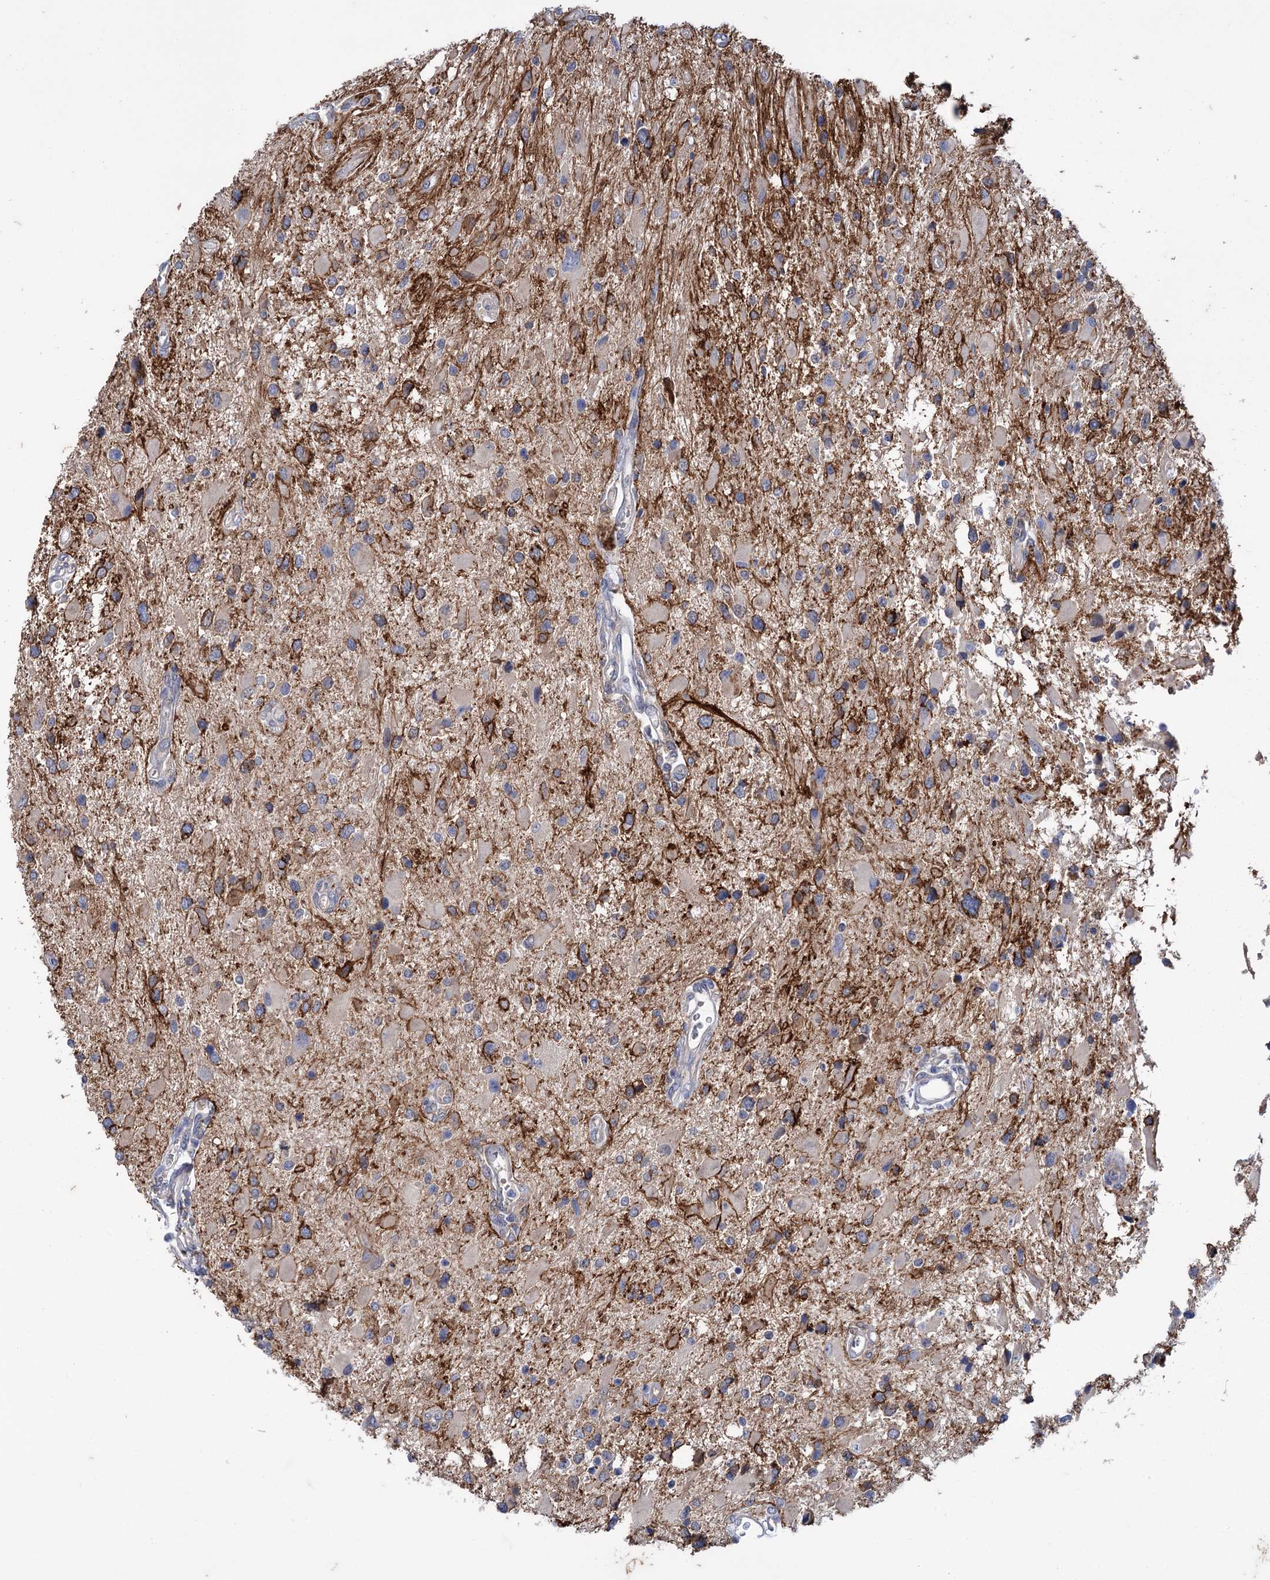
{"staining": {"intensity": "moderate", "quantity": "<25%", "location": "cytoplasmic/membranous"}, "tissue": "glioma", "cell_type": "Tumor cells", "image_type": "cancer", "snomed": [{"axis": "morphology", "description": "Glioma, malignant, High grade"}, {"axis": "topography", "description": "Brain"}], "caption": "Tumor cells exhibit low levels of moderate cytoplasmic/membranous staining in approximately <25% of cells in human glioma.", "gene": "MID1IP1", "patient": {"sex": "male", "age": 53}}